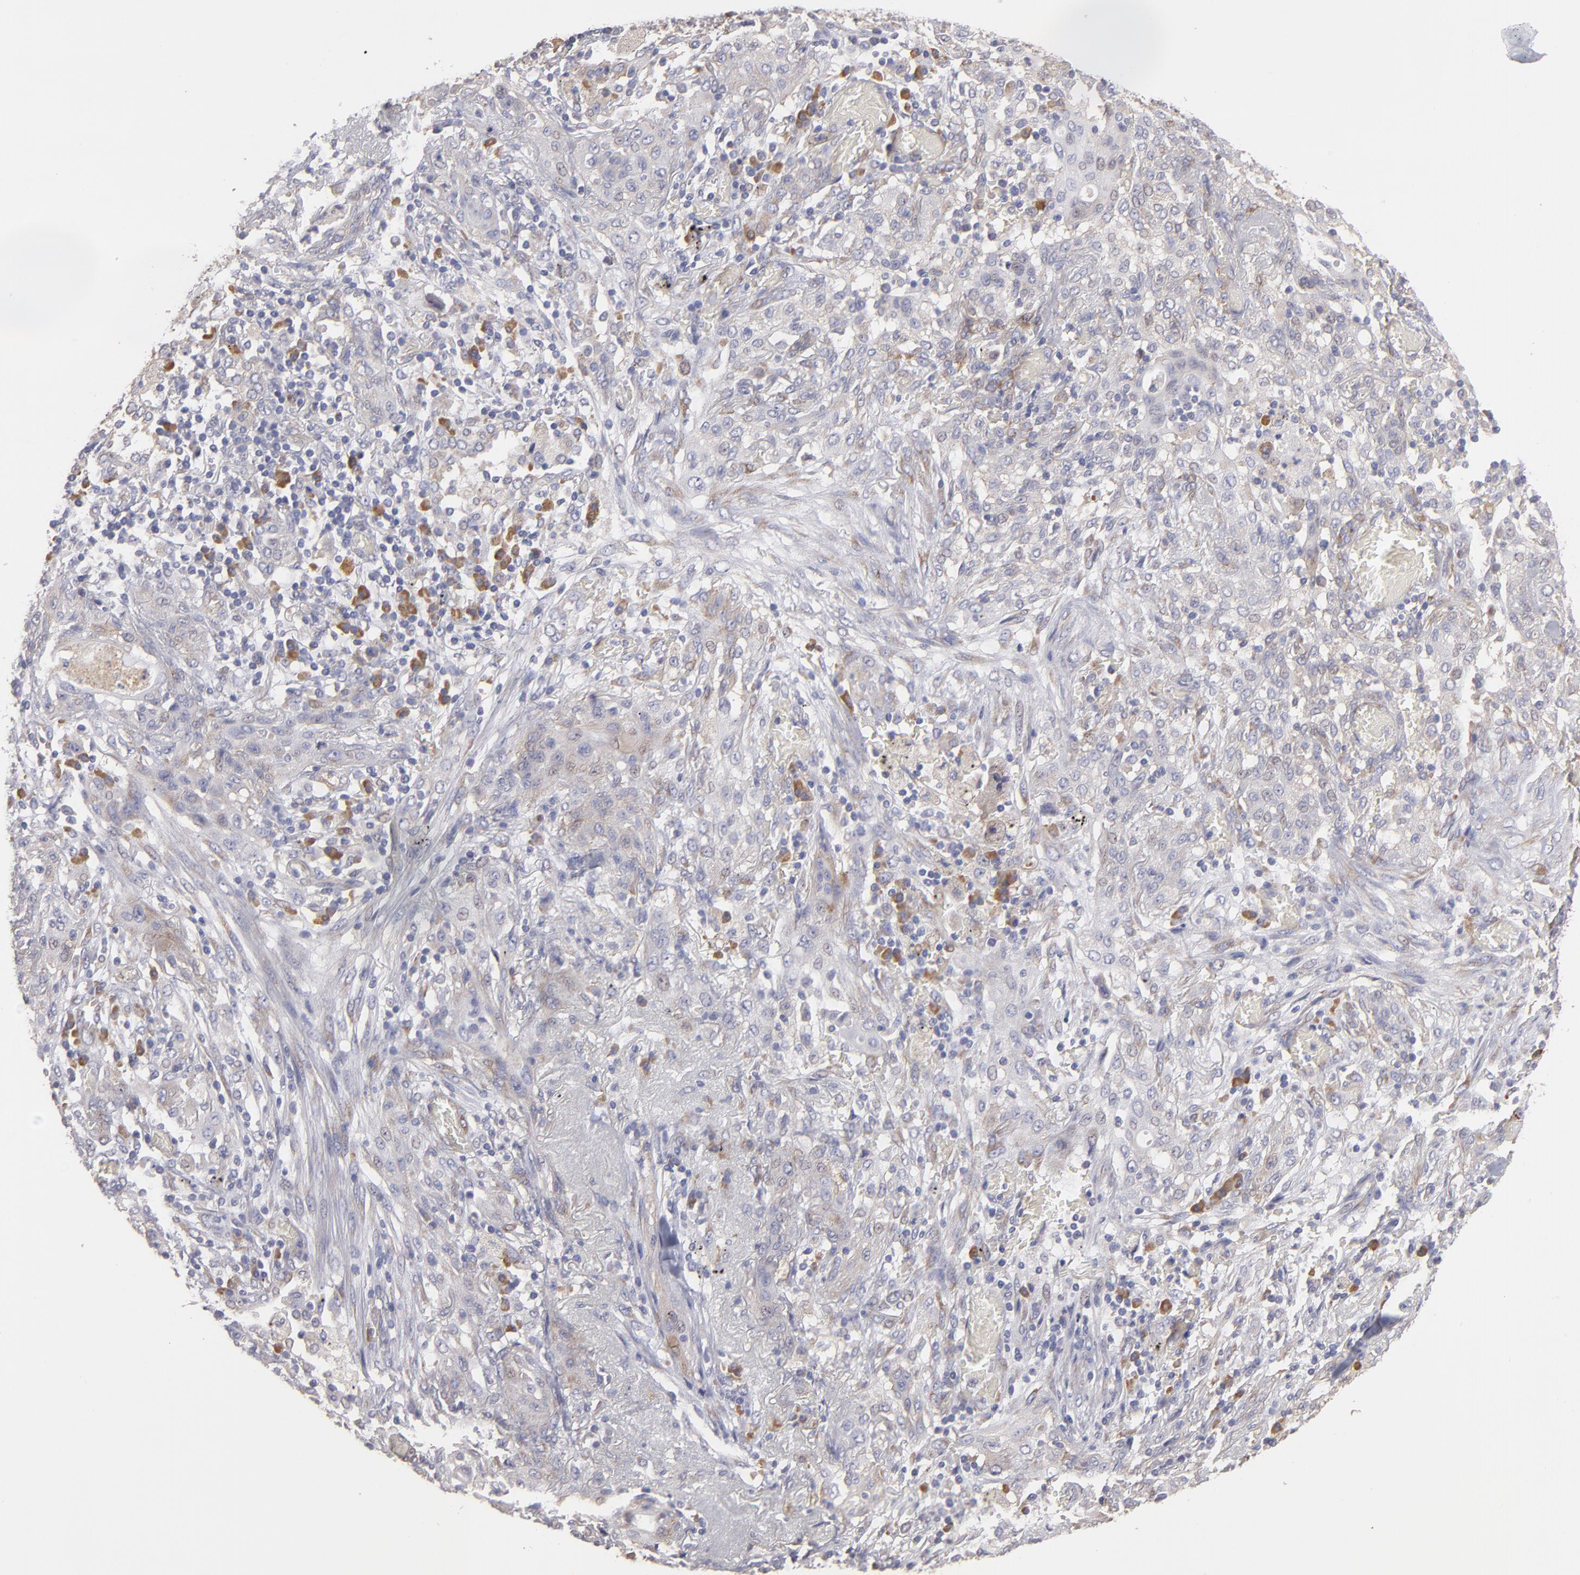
{"staining": {"intensity": "weak", "quantity": "<25%", "location": "cytoplasmic/membranous"}, "tissue": "lung cancer", "cell_type": "Tumor cells", "image_type": "cancer", "snomed": [{"axis": "morphology", "description": "Squamous cell carcinoma, NOS"}, {"axis": "topography", "description": "Lung"}], "caption": "A histopathology image of lung cancer (squamous cell carcinoma) stained for a protein displays no brown staining in tumor cells.", "gene": "ENTPD5", "patient": {"sex": "female", "age": 47}}